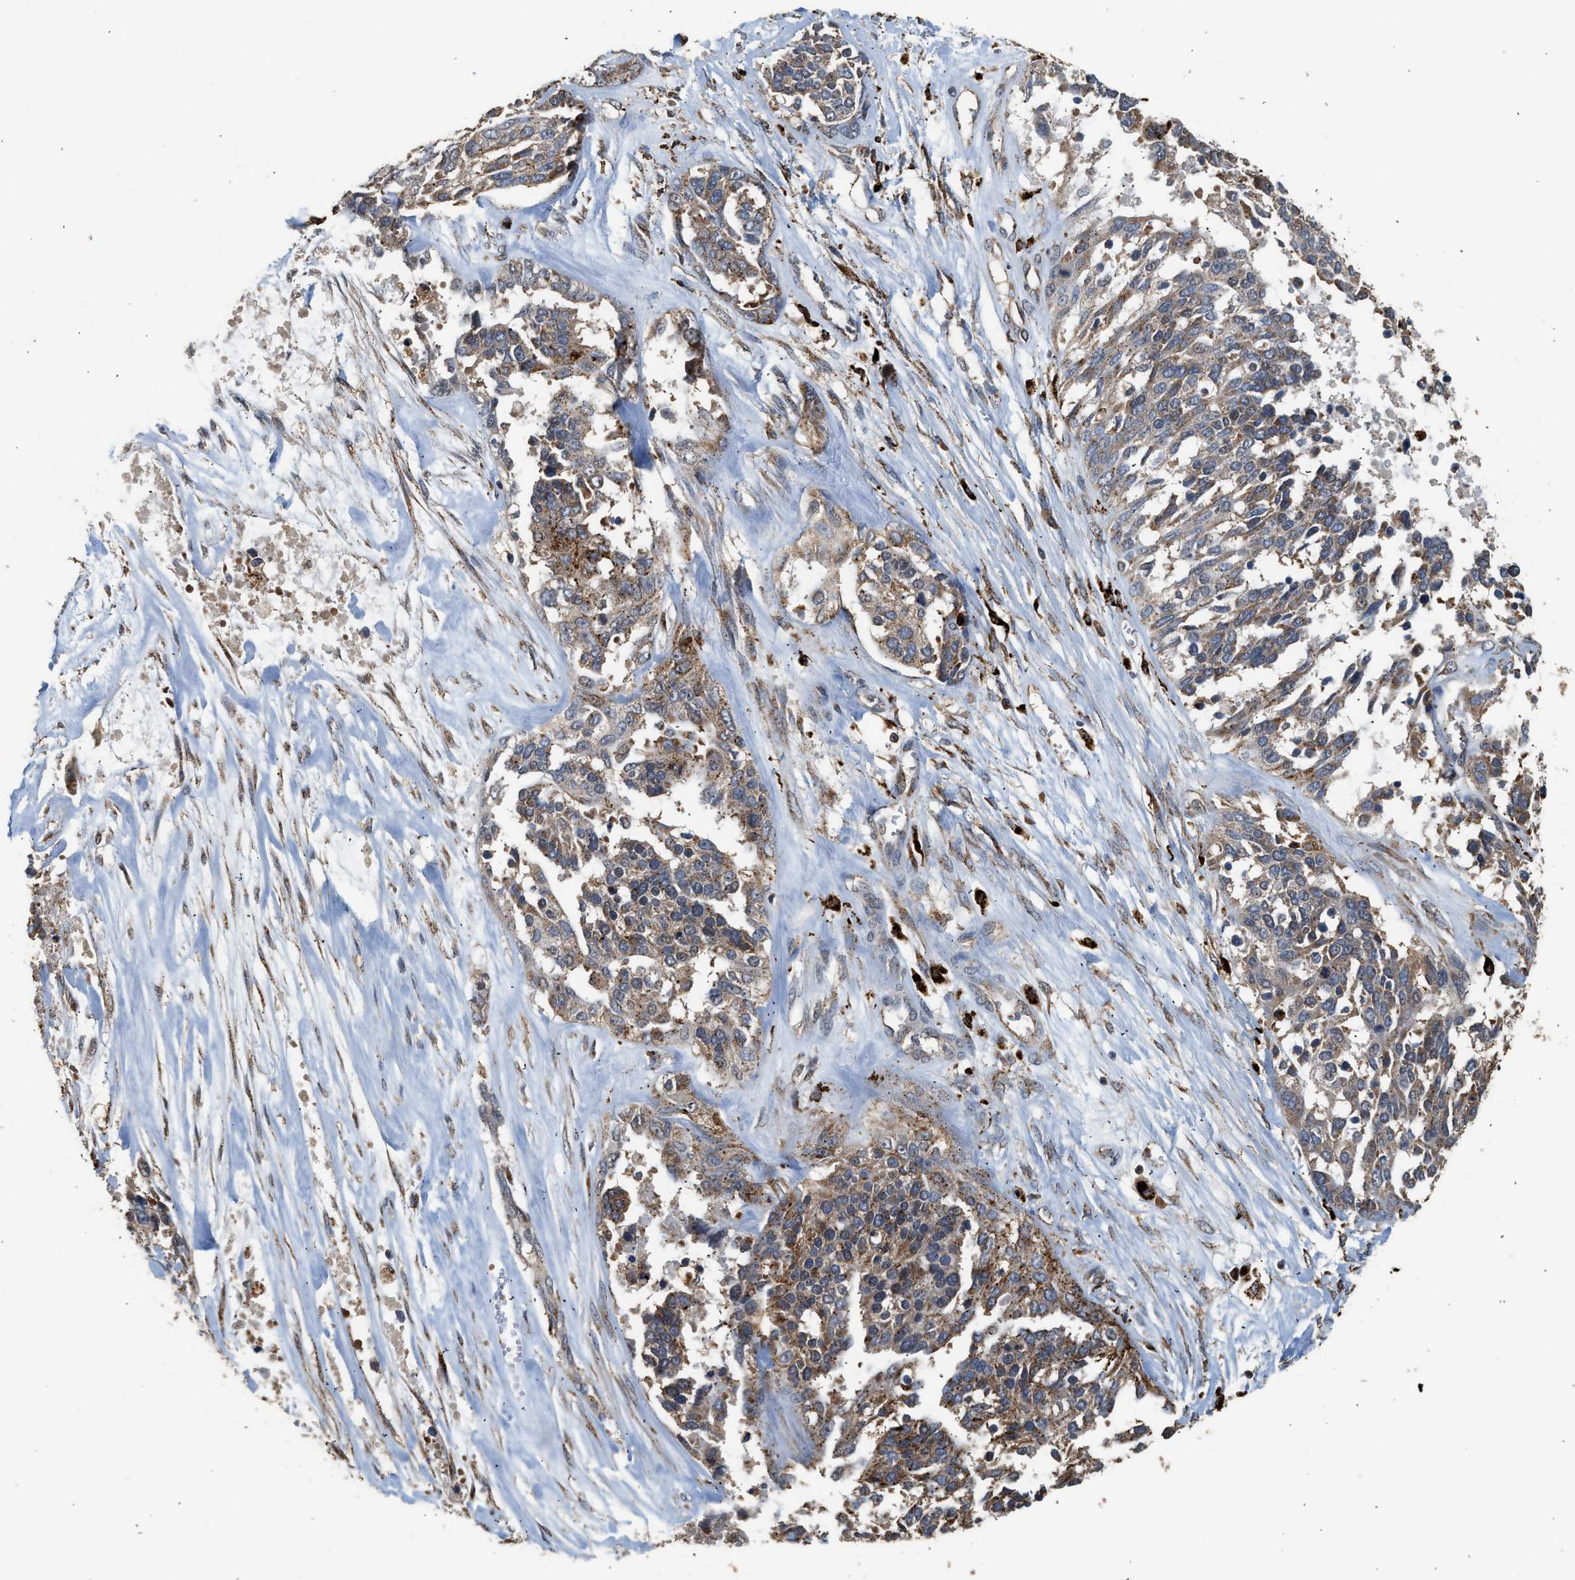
{"staining": {"intensity": "moderate", "quantity": ">75%", "location": "cytoplasmic/membranous"}, "tissue": "ovarian cancer", "cell_type": "Tumor cells", "image_type": "cancer", "snomed": [{"axis": "morphology", "description": "Cystadenocarcinoma, serous, NOS"}, {"axis": "topography", "description": "Ovary"}], "caption": "This is a micrograph of immunohistochemistry (IHC) staining of ovarian cancer (serous cystadenocarcinoma), which shows moderate expression in the cytoplasmic/membranous of tumor cells.", "gene": "CTSV", "patient": {"sex": "female", "age": 44}}